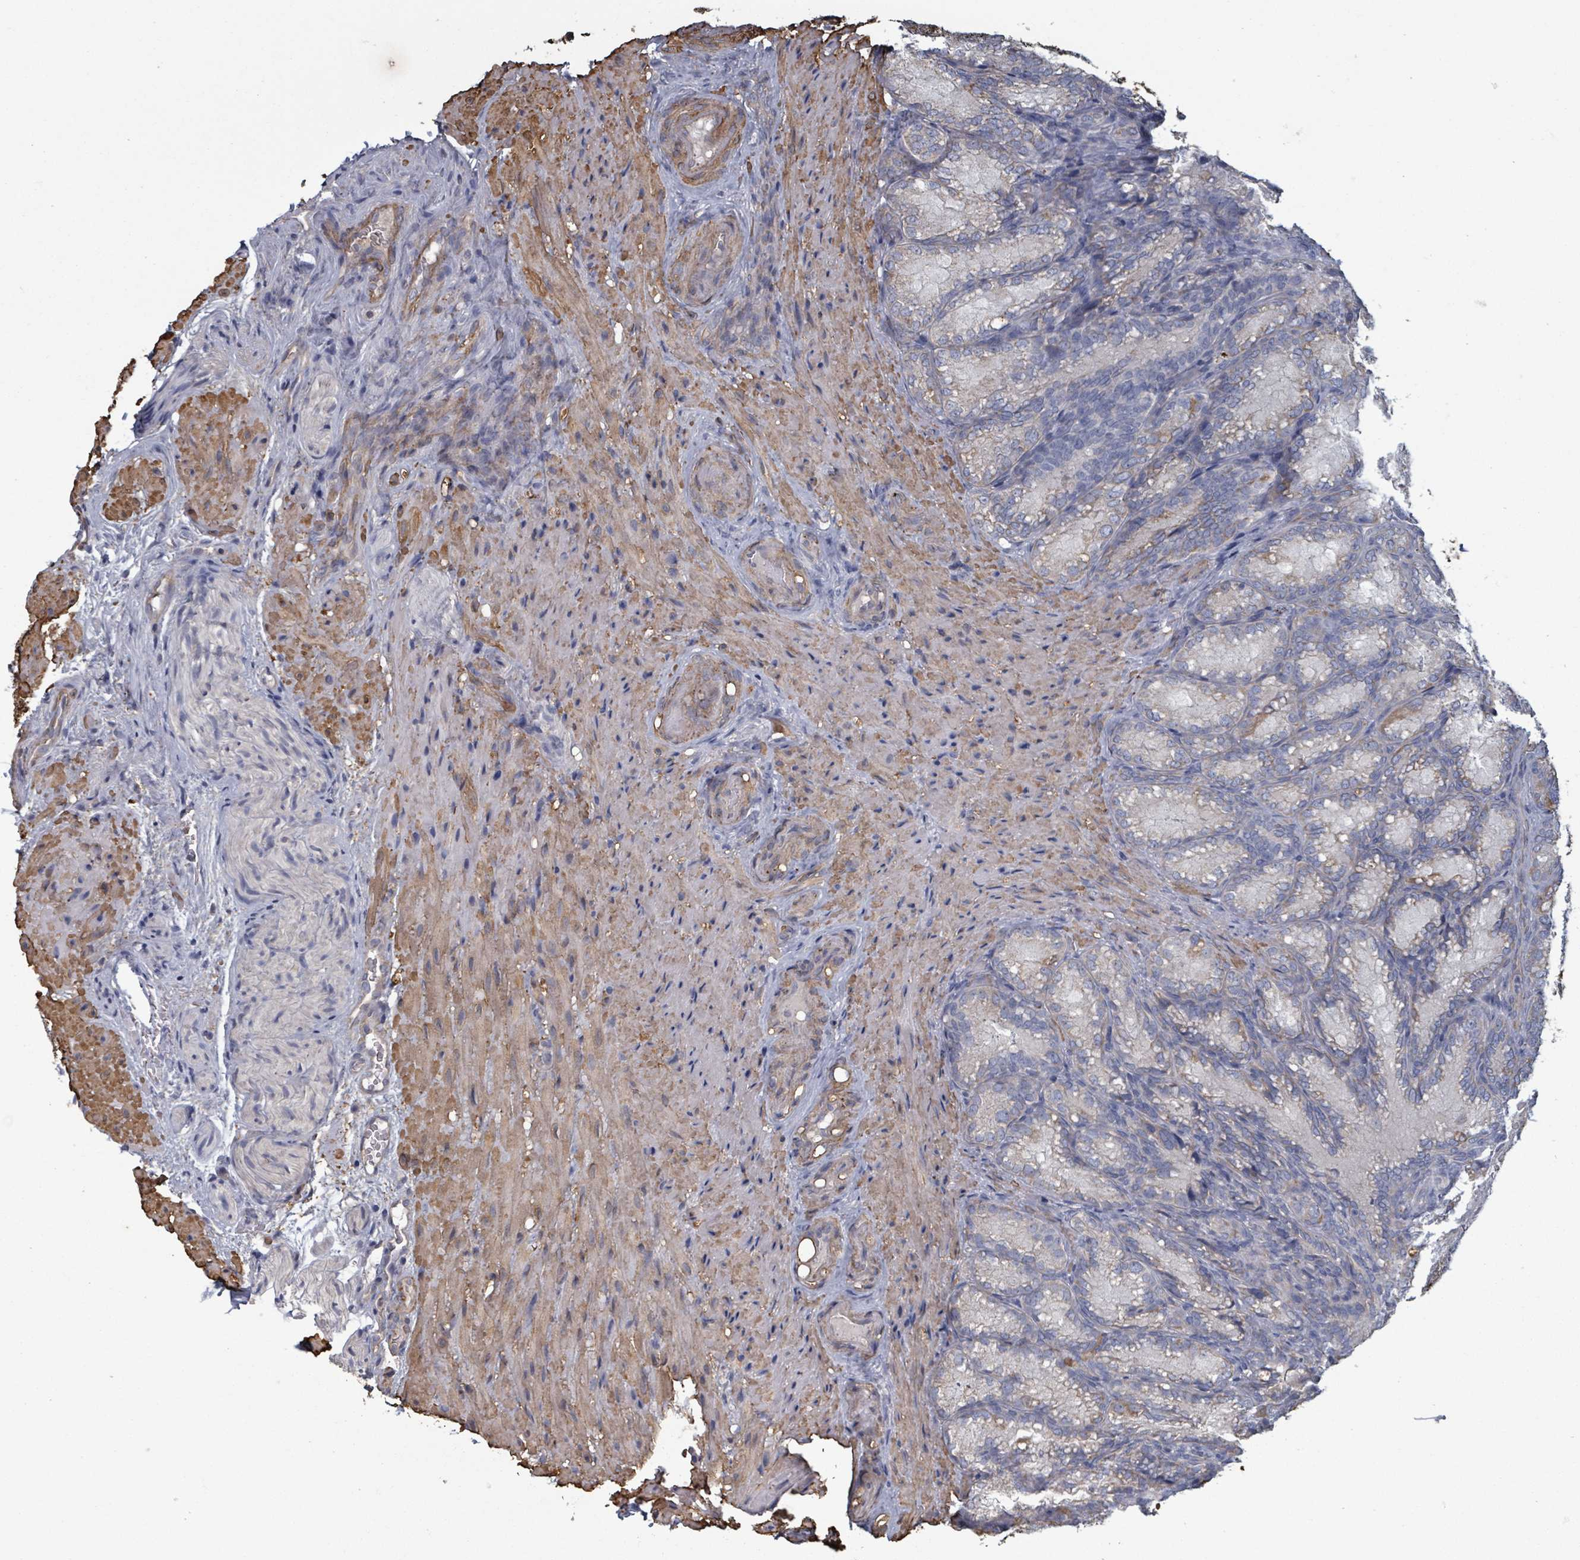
{"staining": {"intensity": "weak", "quantity": "25%-75%", "location": "cytoplasmic/membranous"}, "tissue": "seminal vesicle", "cell_type": "Glandular cells", "image_type": "normal", "snomed": [{"axis": "morphology", "description": "Normal tissue, NOS"}, {"axis": "topography", "description": "Seminal veicle"}], "caption": "Protein positivity by IHC shows weak cytoplasmic/membranous positivity in approximately 25%-75% of glandular cells in benign seminal vesicle. The protein is shown in brown color, while the nuclei are stained blue.", "gene": "ADCK1", "patient": {"sex": "male", "age": 58}}